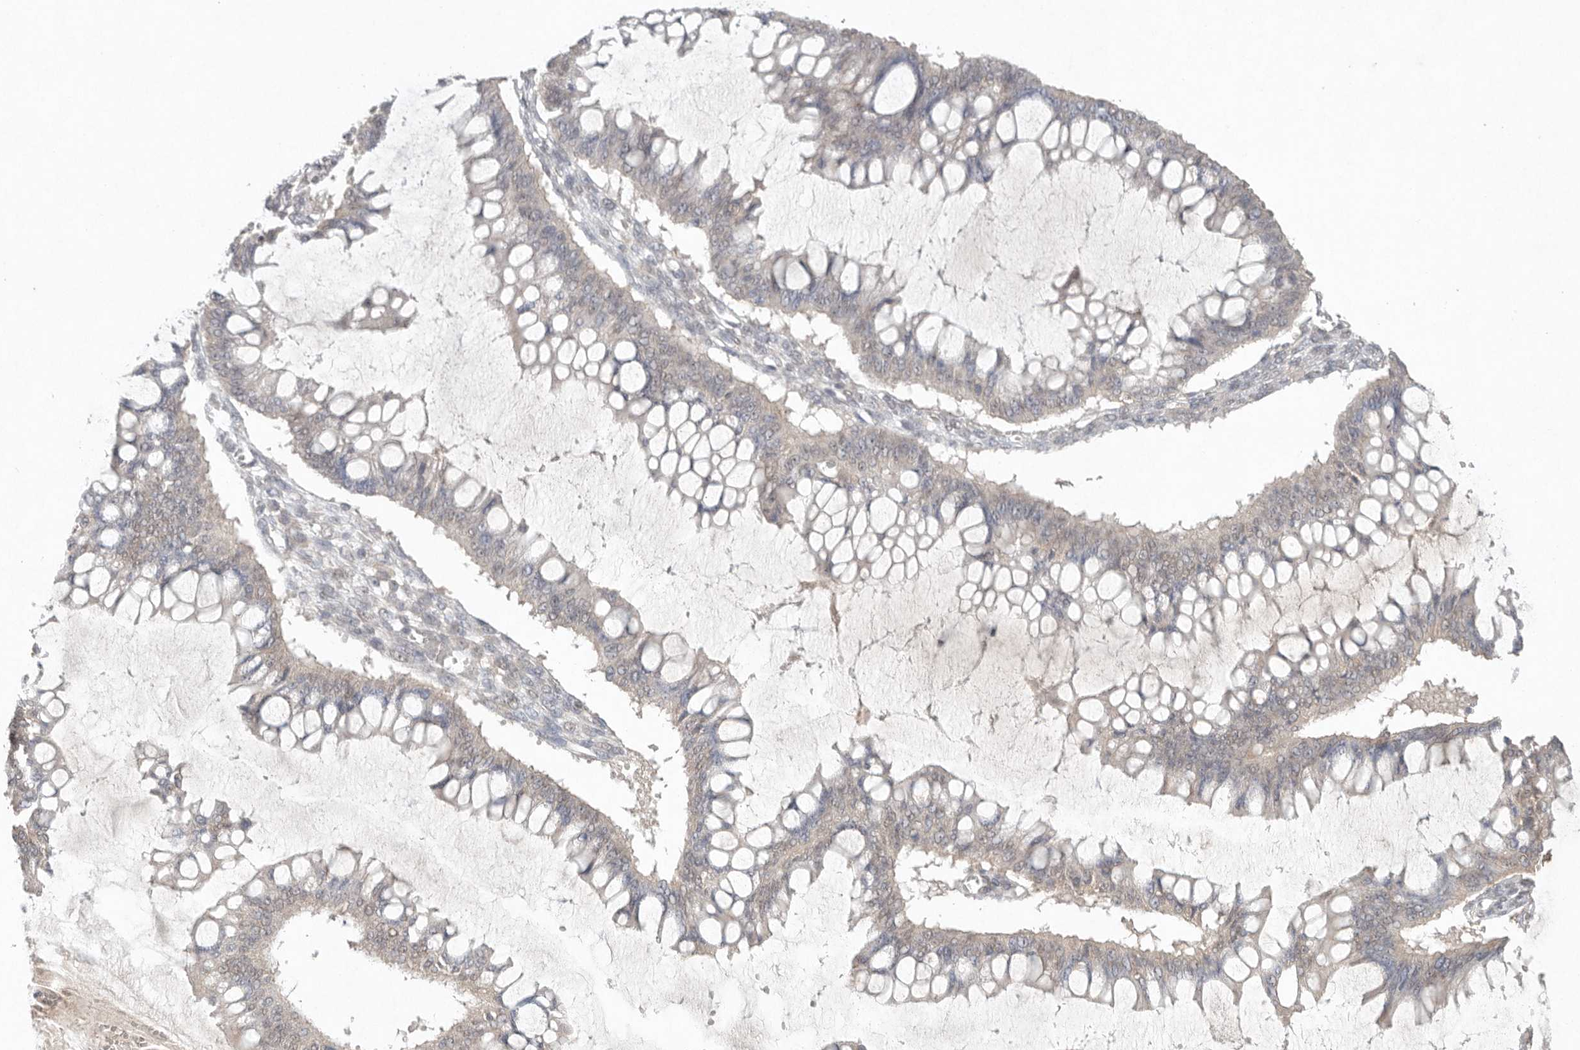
{"staining": {"intensity": "negative", "quantity": "none", "location": "none"}, "tissue": "ovarian cancer", "cell_type": "Tumor cells", "image_type": "cancer", "snomed": [{"axis": "morphology", "description": "Cystadenocarcinoma, mucinous, NOS"}, {"axis": "topography", "description": "Ovary"}], "caption": "Tumor cells are negative for brown protein staining in ovarian cancer (mucinous cystadenocarcinoma). (DAB immunohistochemistry (IHC) with hematoxylin counter stain).", "gene": "KLK5", "patient": {"sex": "female", "age": 73}}